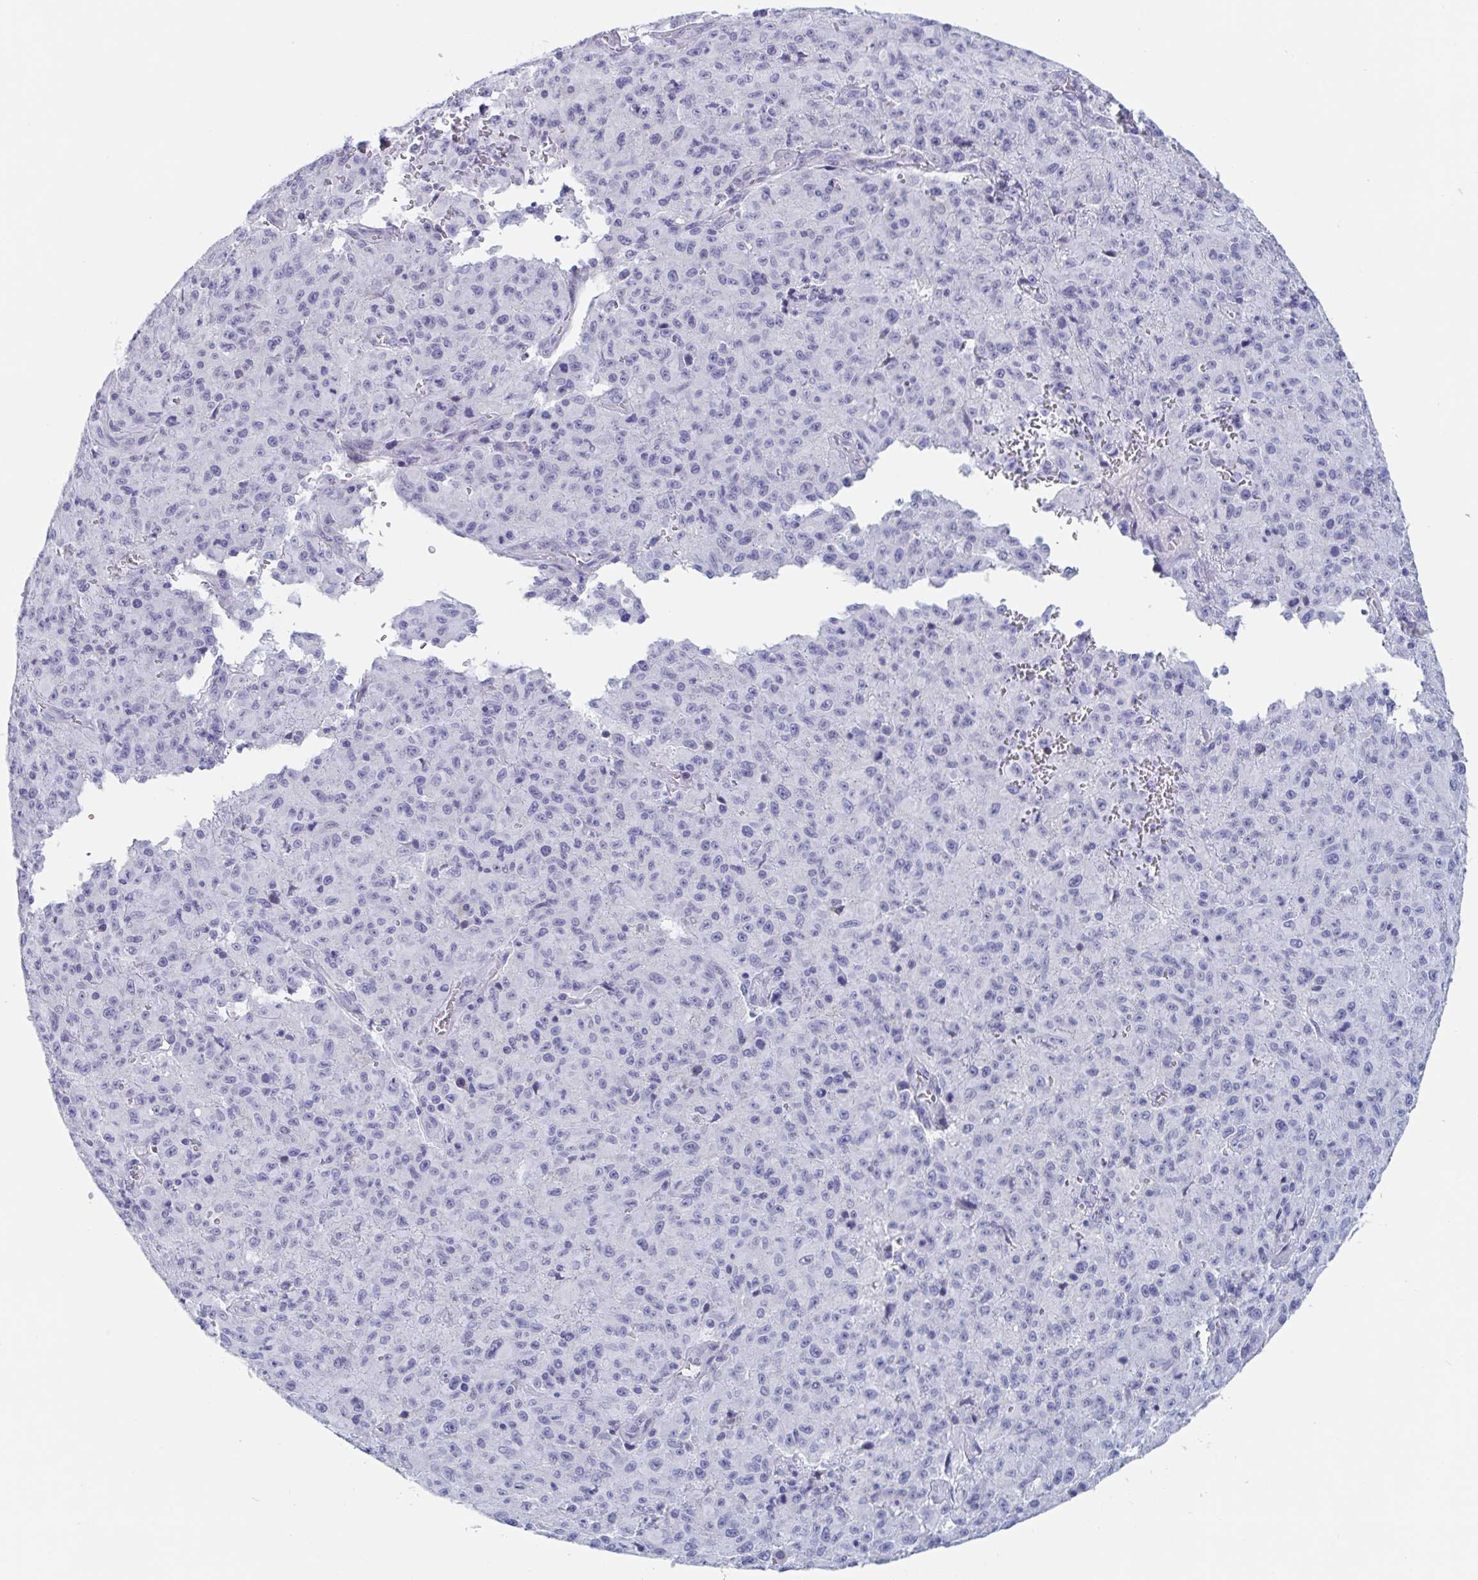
{"staining": {"intensity": "negative", "quantity": "none", "location": "none"}, "tissue": "melanoma", "cell_type": "Tumor cells", "image_type": "cancer", "snomed": [{"axis": "morphology", "description": "Malignant melanoma, NOS"}, {"axis": "topography", "description": "Skin"}], "caption": "There is no significant positivity in tumor cells of malignant melanoma. (DAB IHC, high magnification).", "gene": "DPEP3", "patient": {"sex": "male", "age": 46}}